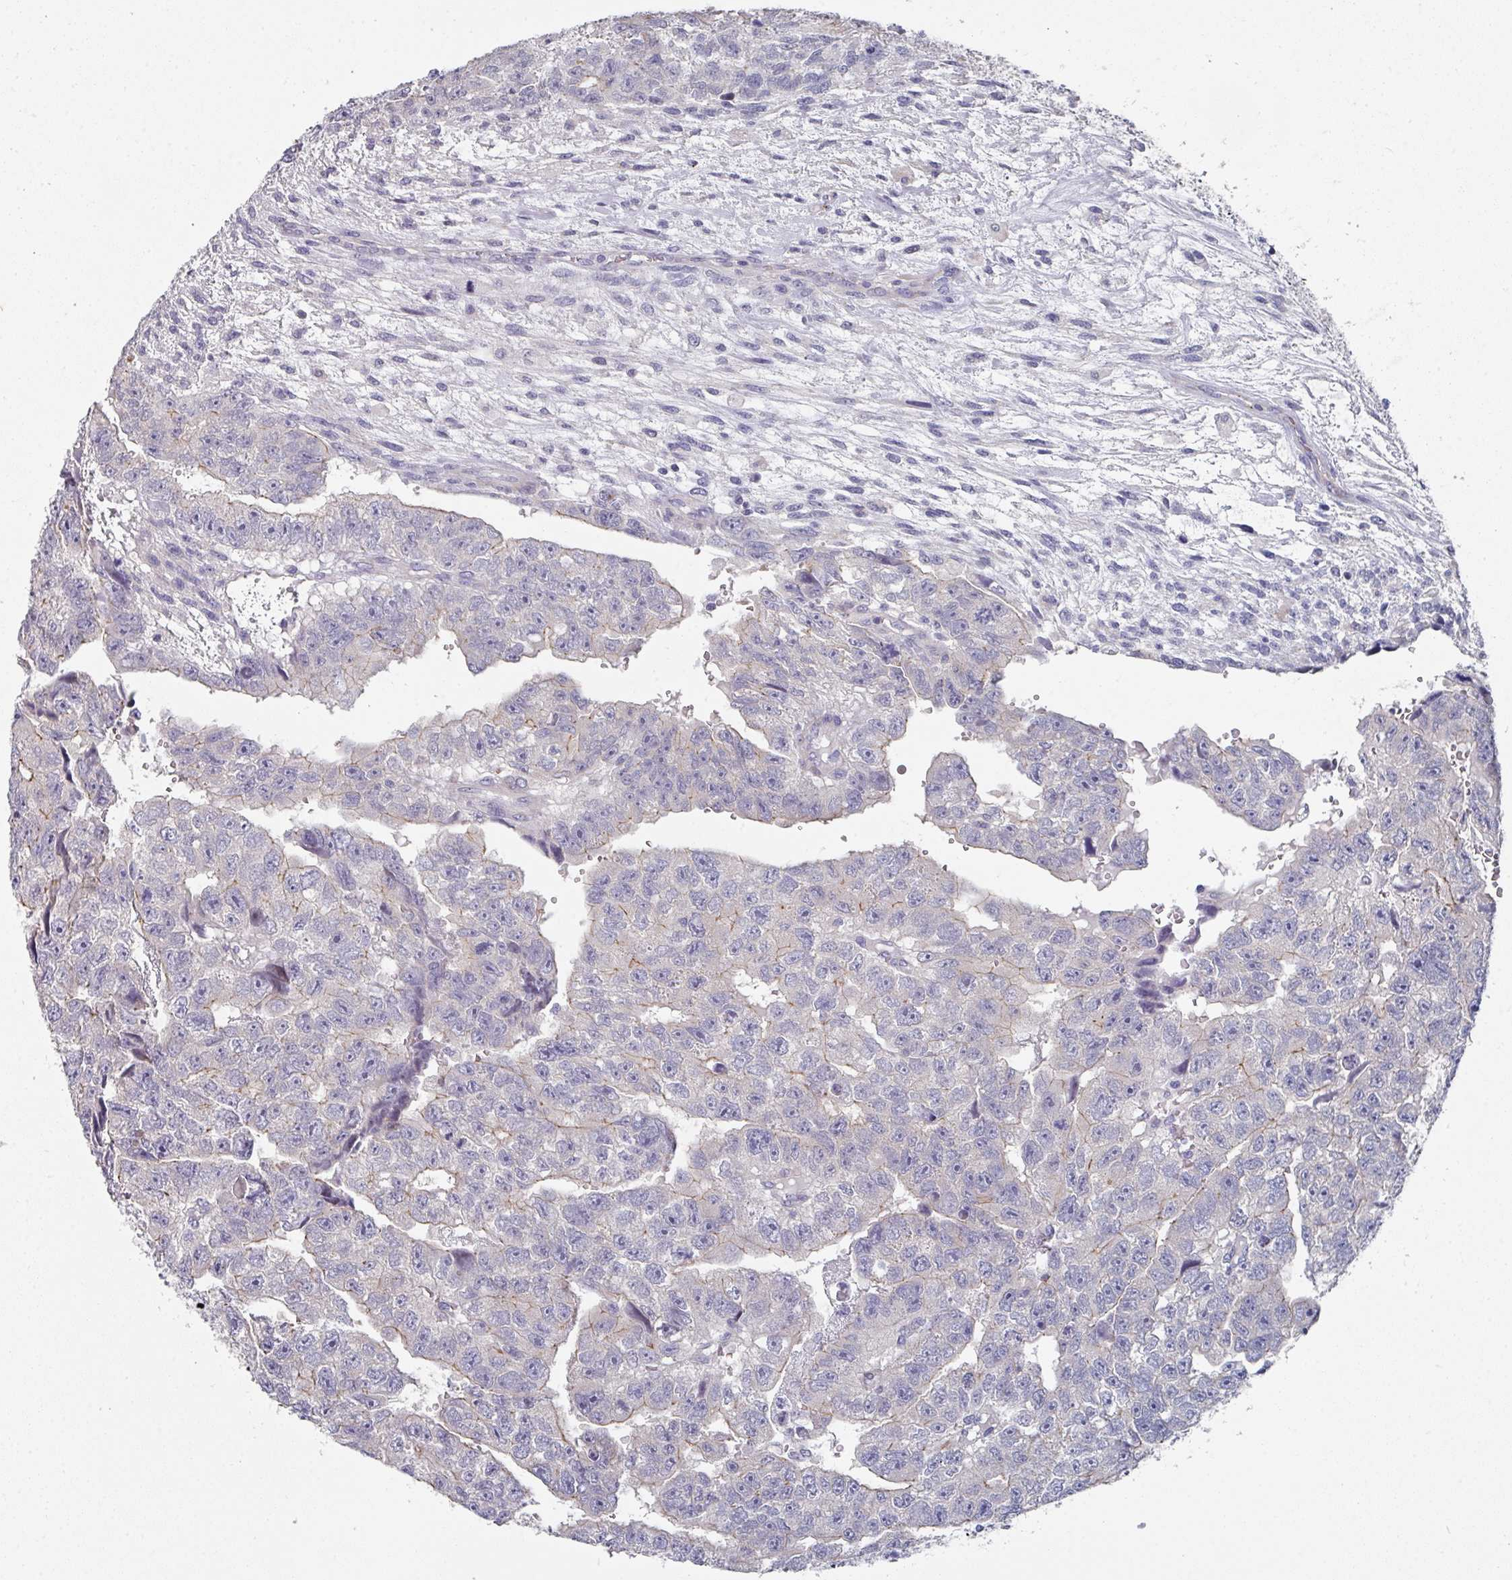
{"staining": {"intensity": "negative", "quantity": "none", "location": "none"}, "tissue": "testis cancer", "cell_type": "Tumor cells", "image_type": "cancer", "snomed": [{"axis": "morphology", "description": "Carcinoma, Embryonal, NOS"}, {"axis": "topography", "description": "Testis"}], "caption": "A high-resolution histopathology image shows IHC staining of embryonal carcinoma (testis), which displays no significant positivity in tumor cells.", "gene": "NT5C1A", "patient": {"sex": "male", "age": 20}}